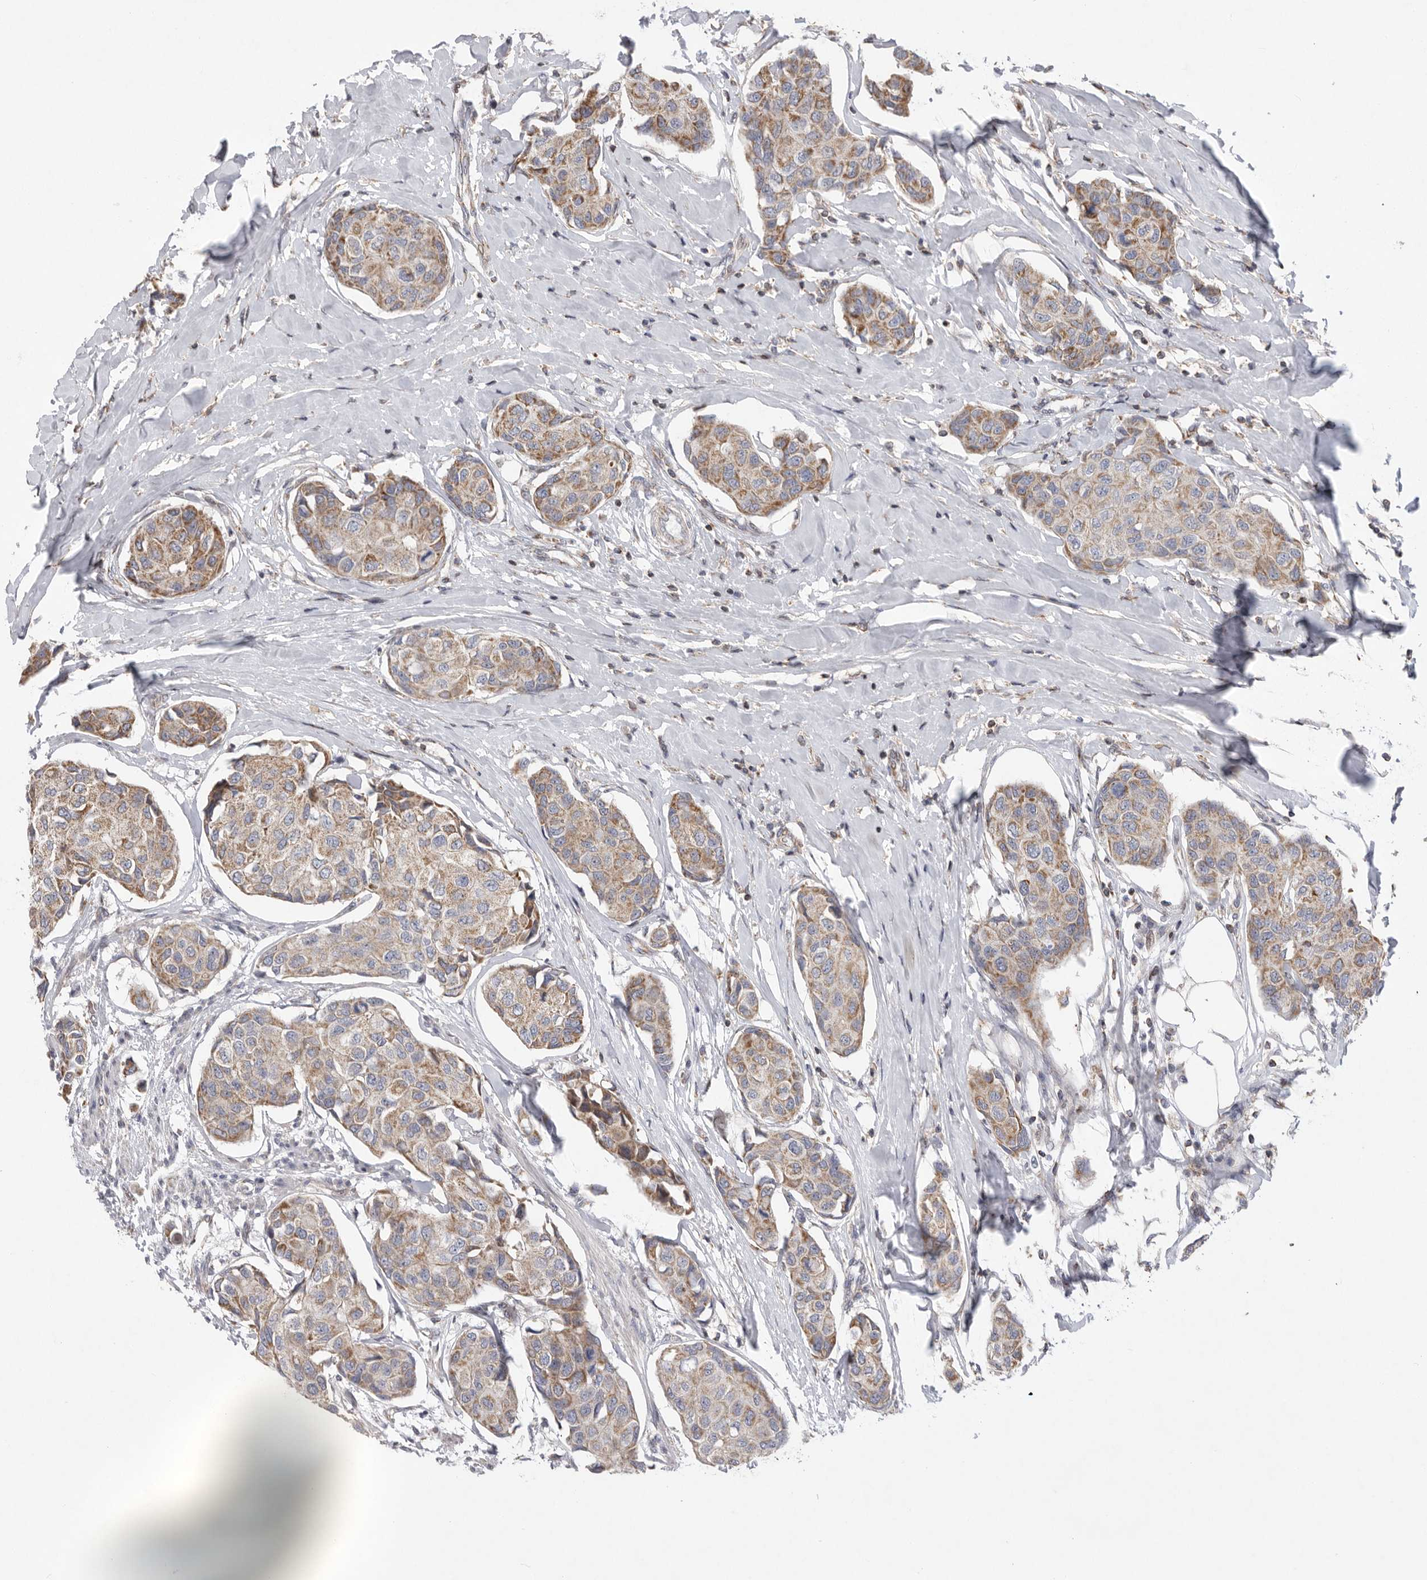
{"staining": {"intensity": "weak", "quantity": ">75%", "location": "cytoplasmic/membranous"}, "tissue": "breast cancer", "cell_type": "Tumor cells", "image_type": "cancer", "snomed": [{"axis": "morphology", "description": "Duct carcinoma"}, {"axis": "topography", "description": "Breast"}], "caption": "Immunohistochemical staining of breast cancer (infiltrating ductal carcinoma) reveals low levels of weak cytoplasmic/membranous expression in approximately >75% of tumor cells.", "gene": "MPZL1", "patient": {"sex": "female", "age": 80}}